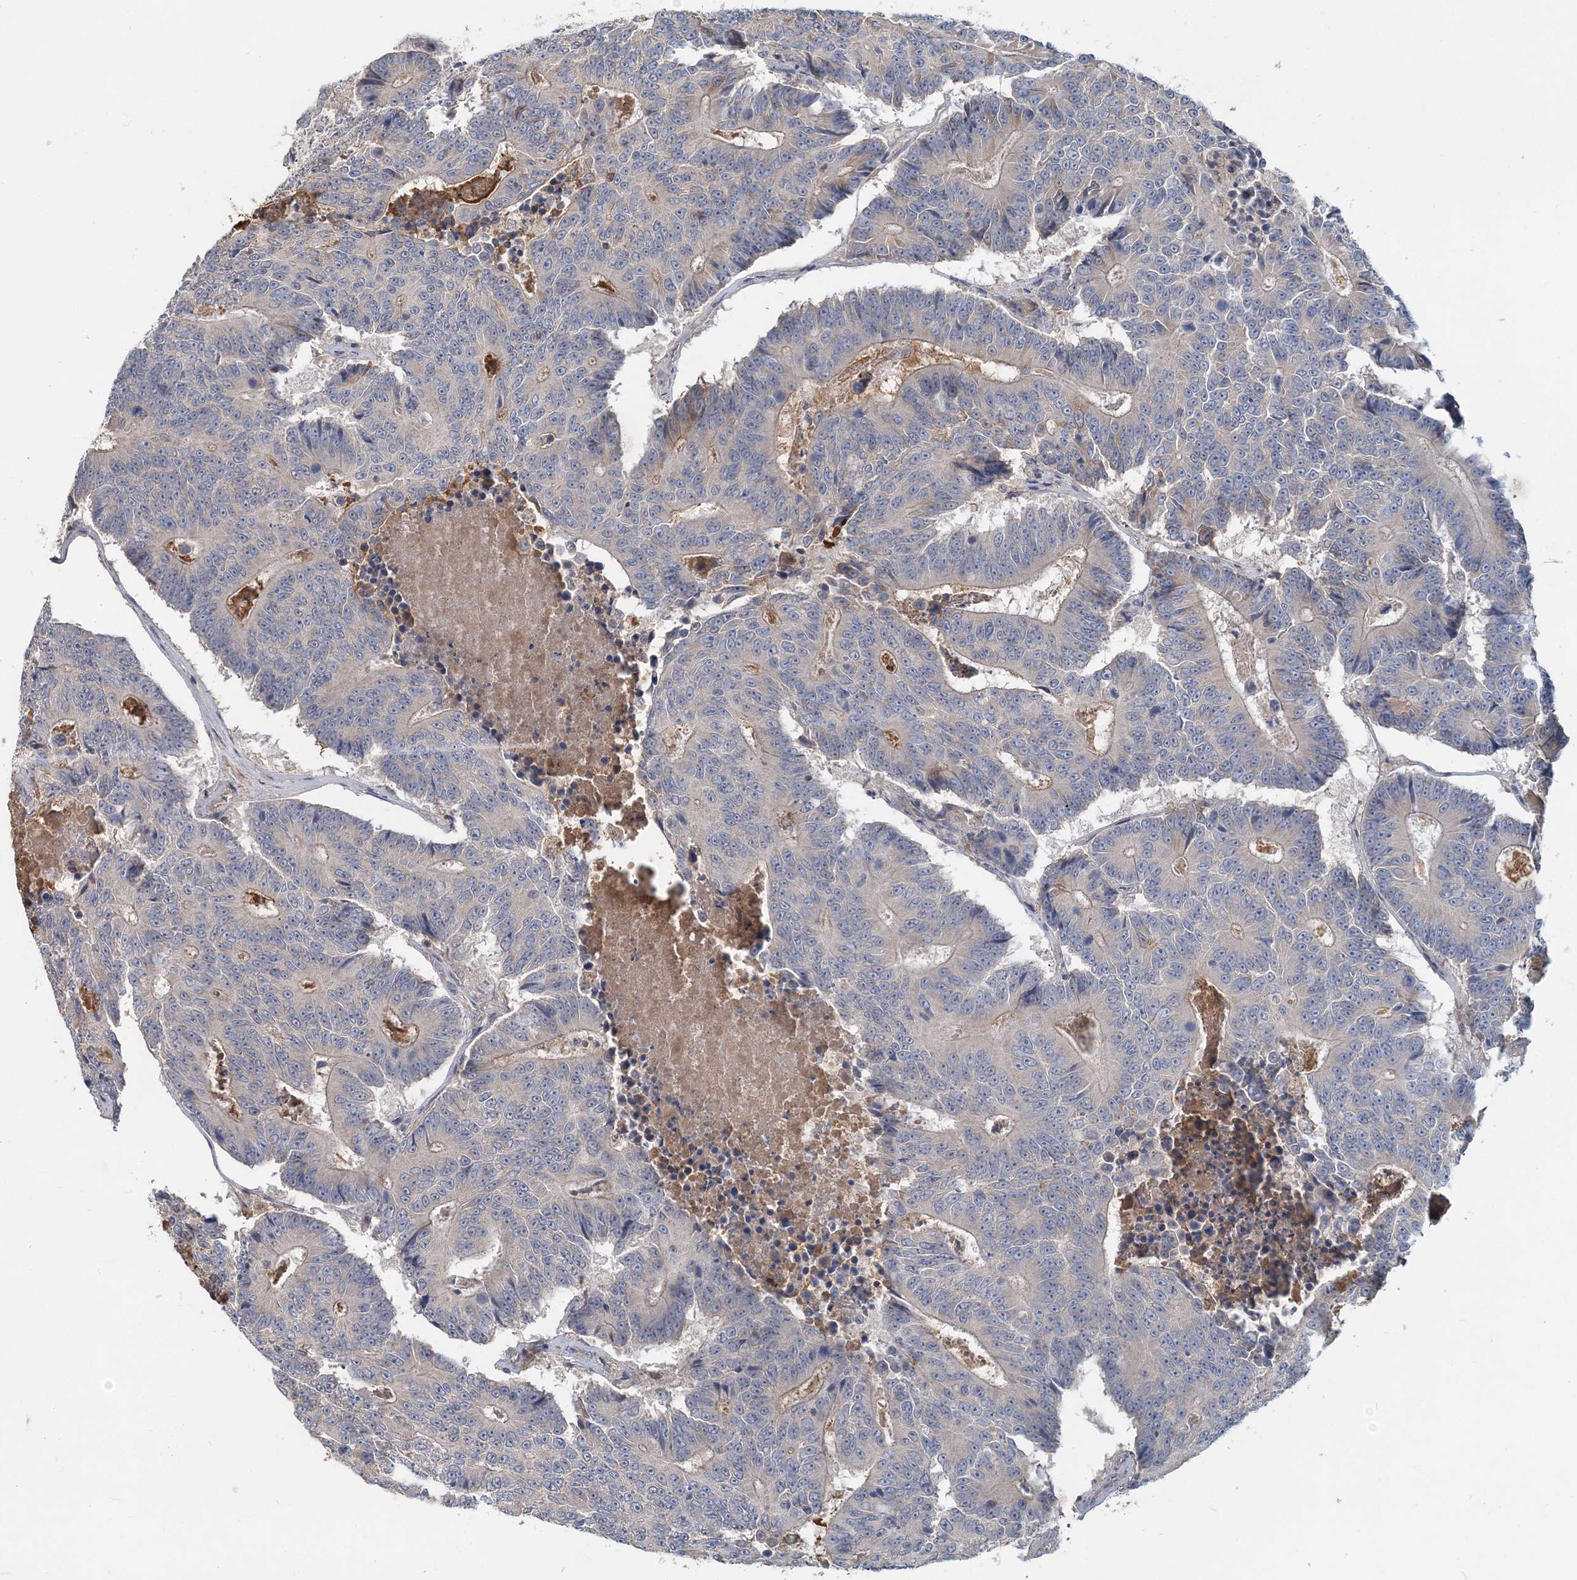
{"staining": {"intensity": "negative", "quantity": "none", "location": "none"}, "tissue": "colorectal cancer", "cell_type": "Tumor cells", "image_type": "cancer", "snomed": [{"axis": "morphology", "description": "Adenocarcinoma, NOS"}, {"axis": "topography", "description": "Colon"}], "caption": "This is a image of immunohistochemistry (IHC) staining of adenocarcinoma (colorectal), which shows no positivity in tumor cells.", "gene": "RNF25", "patient": {"sex": "male", "age": 83}}